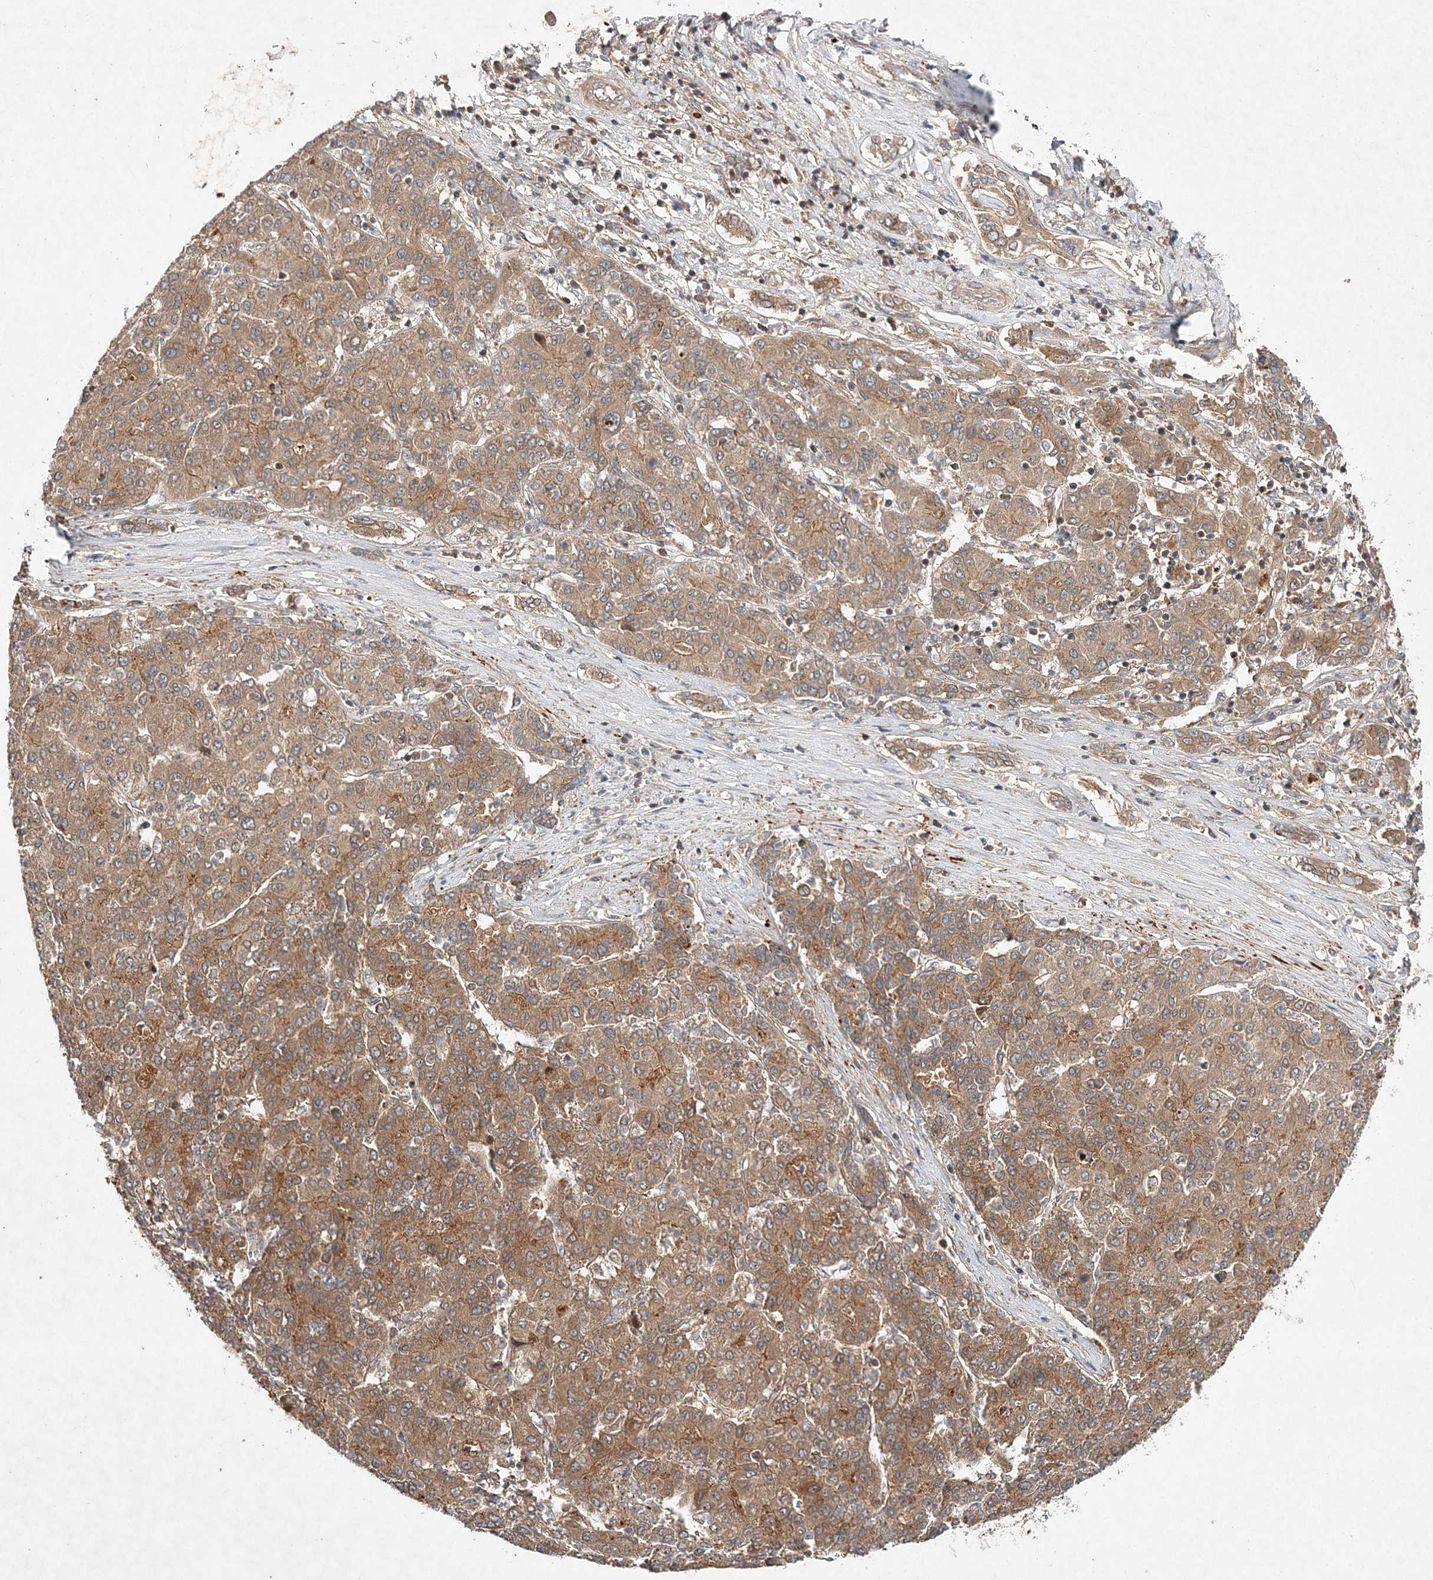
{"staining": {"intensity": "moderate", "quantity": ">75%", "location": "cytoplasmic/membranous"}, "tissue": "liver cancer", "cell_type": "Tumor cells", "image_type": "cancer", "snomed": [{"axis": "morphology", "description": "Carcinoma, Hepatocellular, NOS"}, {"axis": "topography", "description": "Liver"}], "caption": "High-magnification brightfield microscopy of hepatocellular carcinoma (liver) stained with DAB (brown) and counterstained with hematoxylin (blue). tumor cells exhibit moderate cytoplasmic/membranous expression is appreciated in approximately>75% of cells. Nuclei are stained in blue.", "gene": "TMEM9B", "patient": {"sex": "male", "age": 65}}